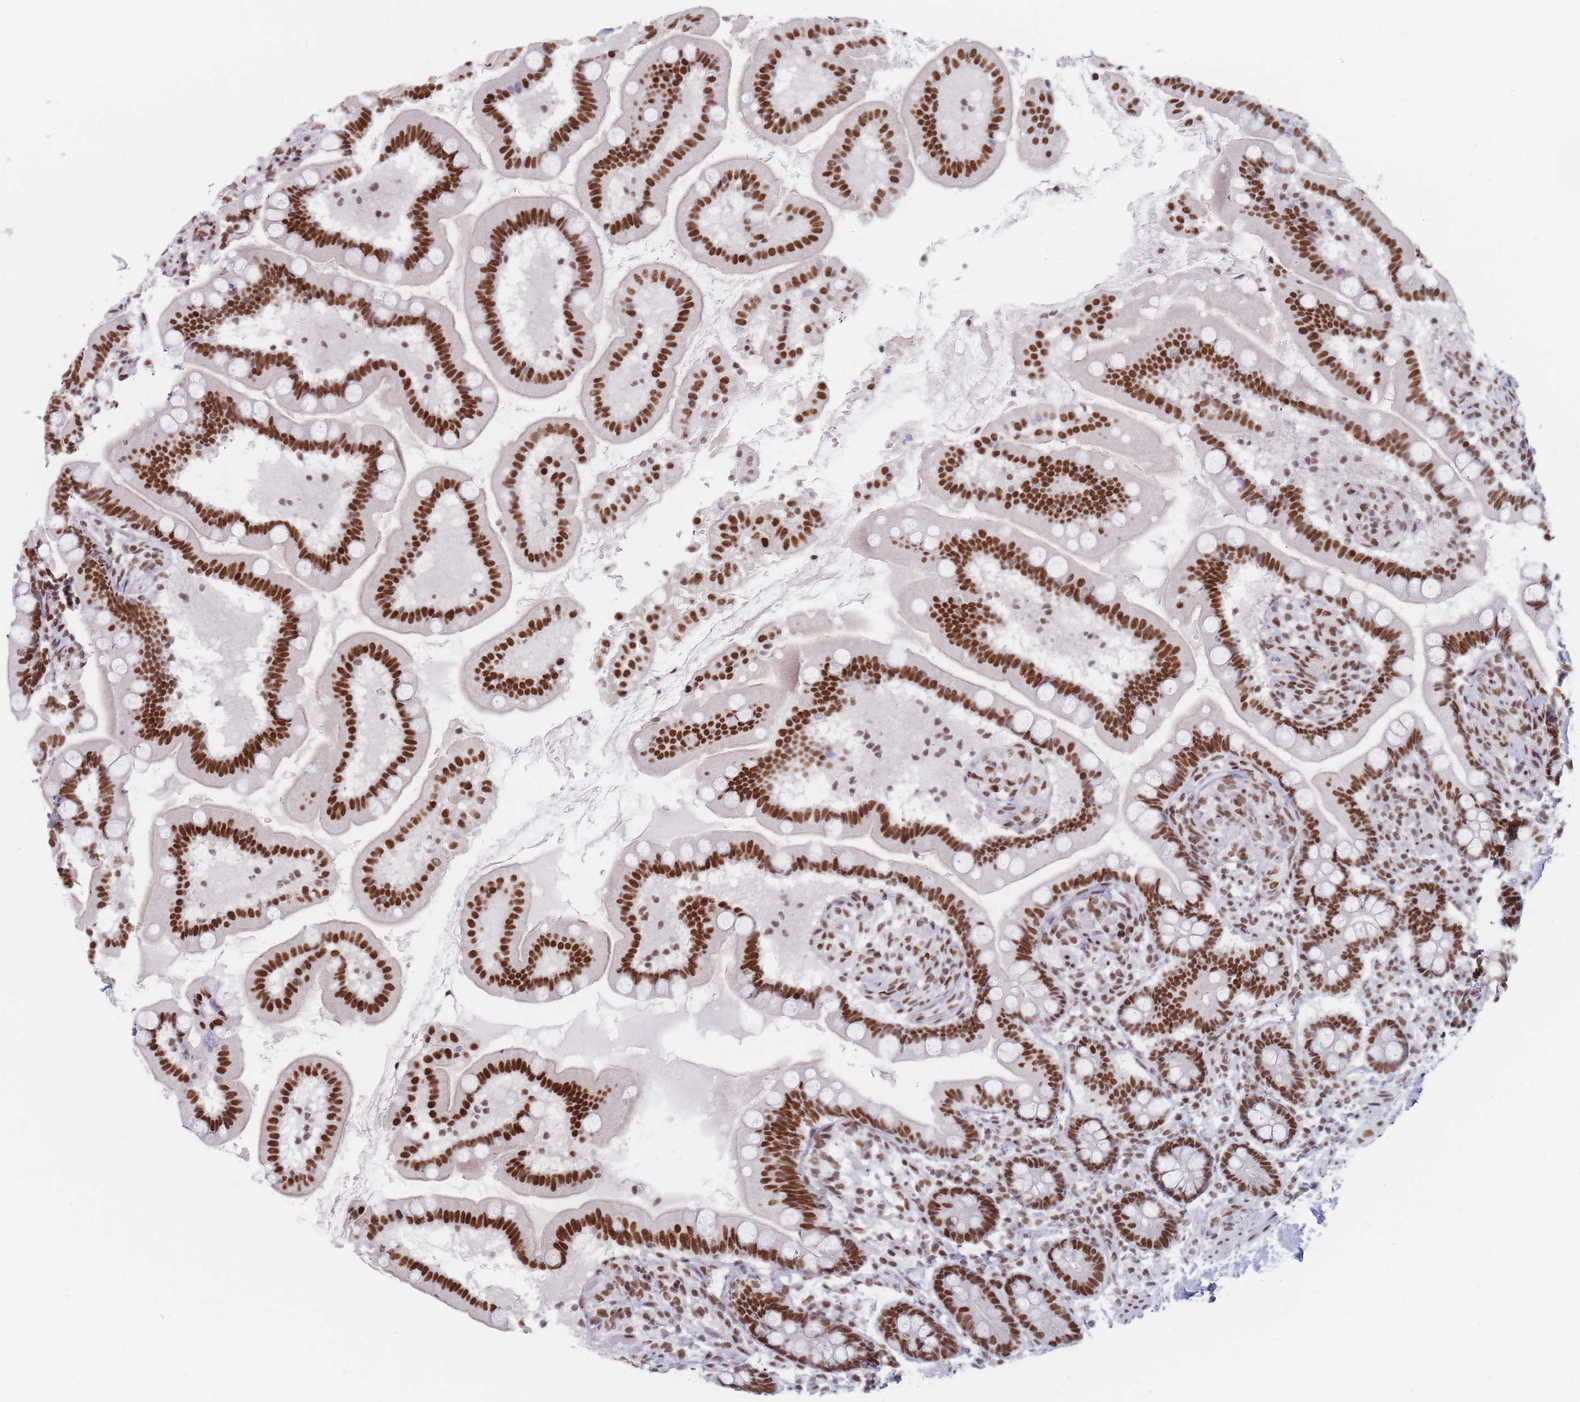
{"staining": {"intensity": "strong", "quantity": ">75%", "location": "nuclear"}, "tissue": "small intestine", "cell_type": "Glandular cells", "image_type": "normal", "snomed": [{"axis": "morphology", "description": "Normal tissue, NOS"}, {"axis": "topography", "description": "Small intestine"}], "caption": "This photomicrograph shows benign small intestine stained with immunohistochemistry to label a protein in brown. The nuclear of glandular cells show strong positivity for the protein. Nuclei are counter-stained blue.", "gene": "SAFB2", "patient": {"sex": "female", "age": 64}}